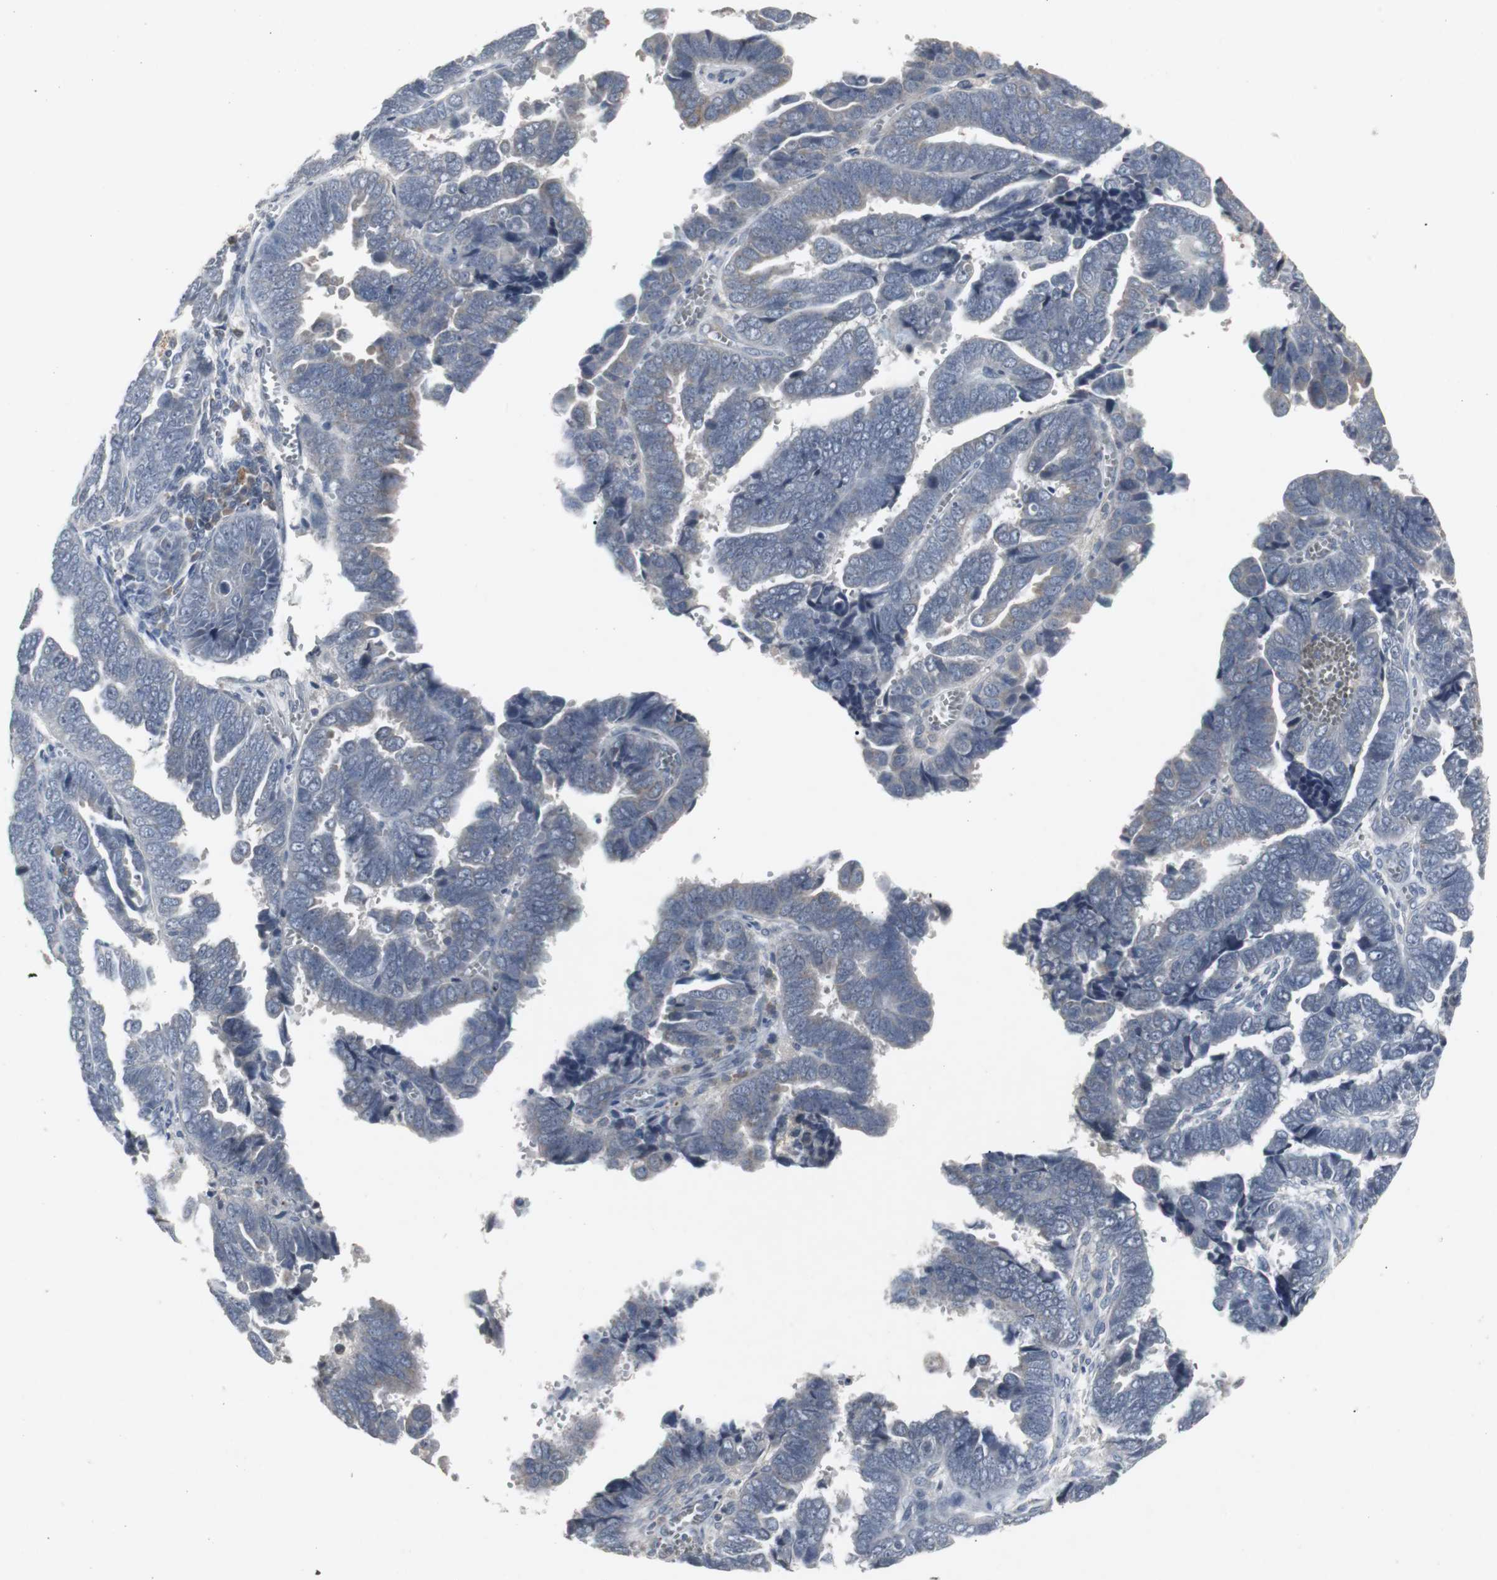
{"staining": {"intensity": "weak", "quantity": "25%-75%", "location": "cytoplasmic/membranous"}, "tissue": "endometrial cancer", "cell_type": "Tumor cells", "image_type": "cancer", "snomed": [{"axis": "morphology", "description": "Adenocarcinoma, NOS"}, {"axis": "topography", "description": "Endometrium"}], "caption": "Adenocarcinoma (endometrial) stained for a protein reveals weak cytoplasmic/membranous positivity in tumor cells.", "gene": "ACAA1", "patient": {"sex": "female", "age": 75}}